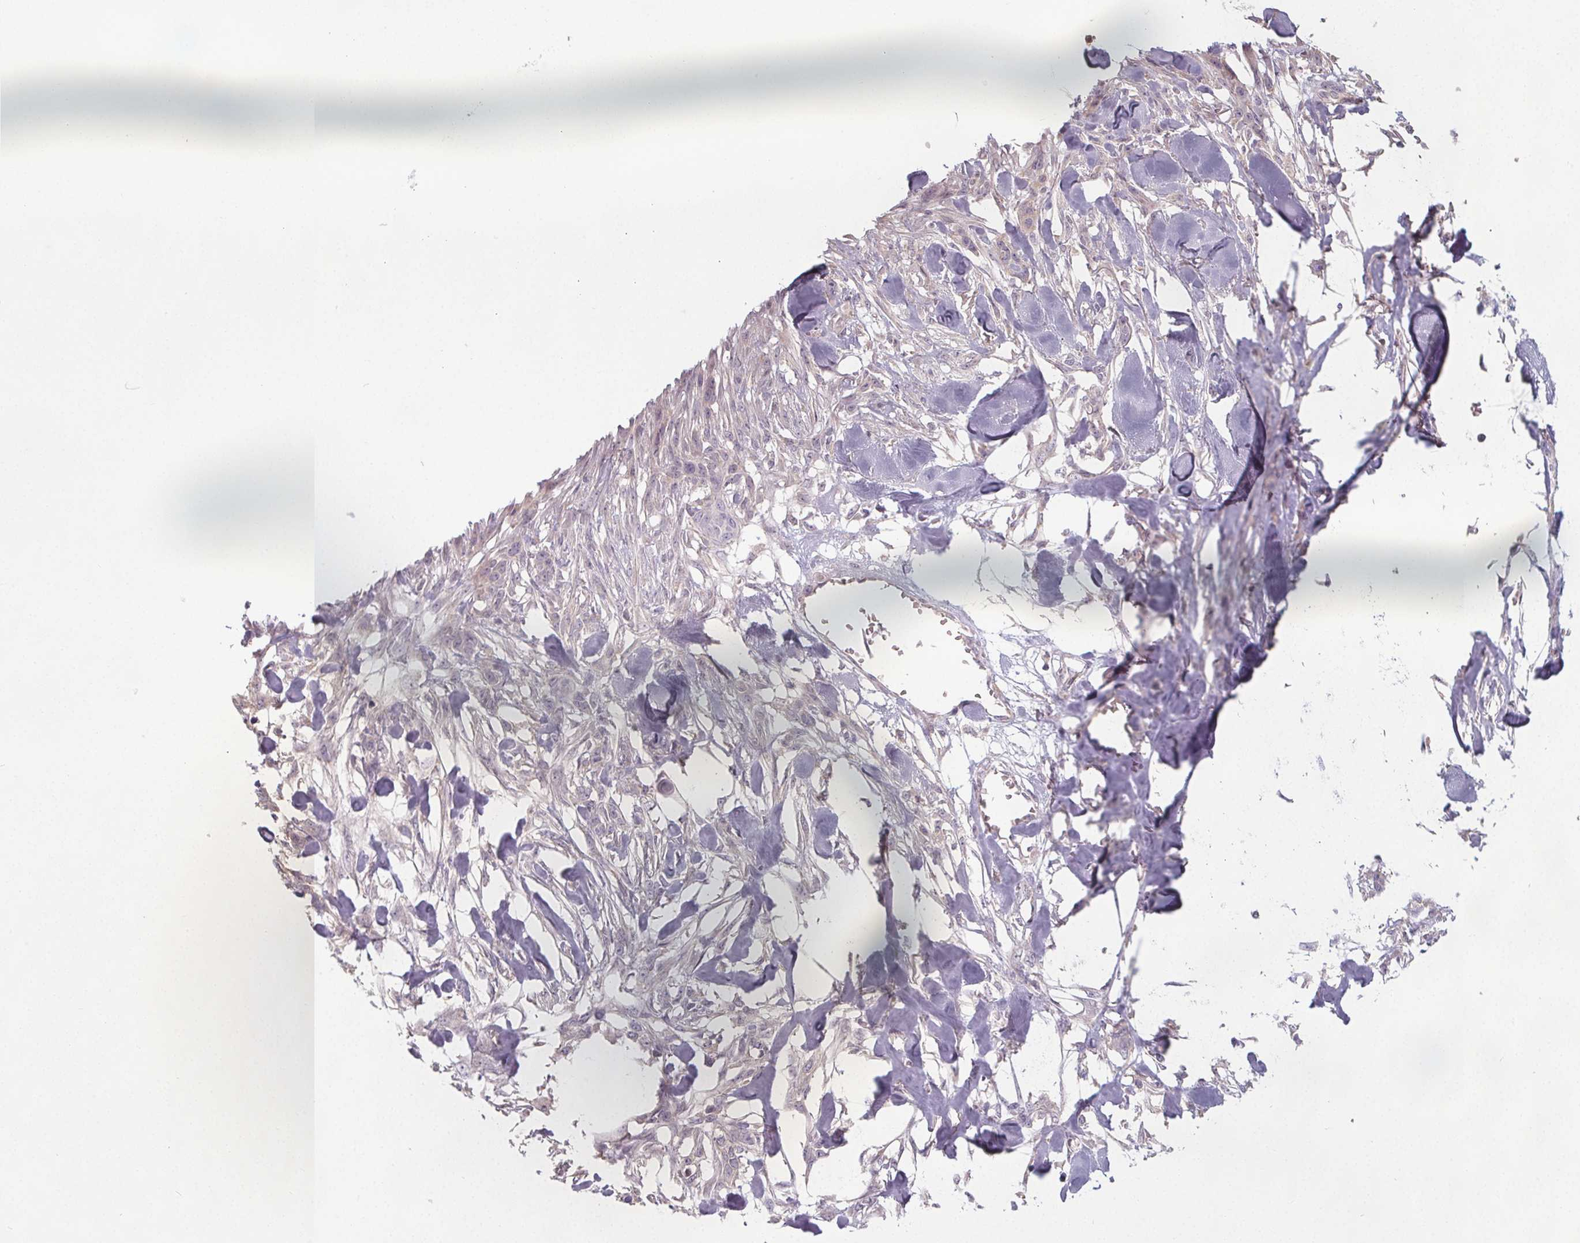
{"staining": {"intensity": "negative", "quantity": "none", "location": "none"}, "tissue": "skin cancer", "cell_type": "Tumor cells", "image_type": "cancer", "snomed": [{"axis": "morphology", "description": "Squamous cell carcinoma, NOS"}, {"axis": "topography", "description": "Skin"}], "caption": "Immunohistochemical staining of human squamous cell carcinoma (skin) displays no significant expression in tumor cells. (Brightfield microscopy of DAB IHC at high magnification).", "gene": "SLC26A2", "patient": {"sex": "male", "age": 79}}